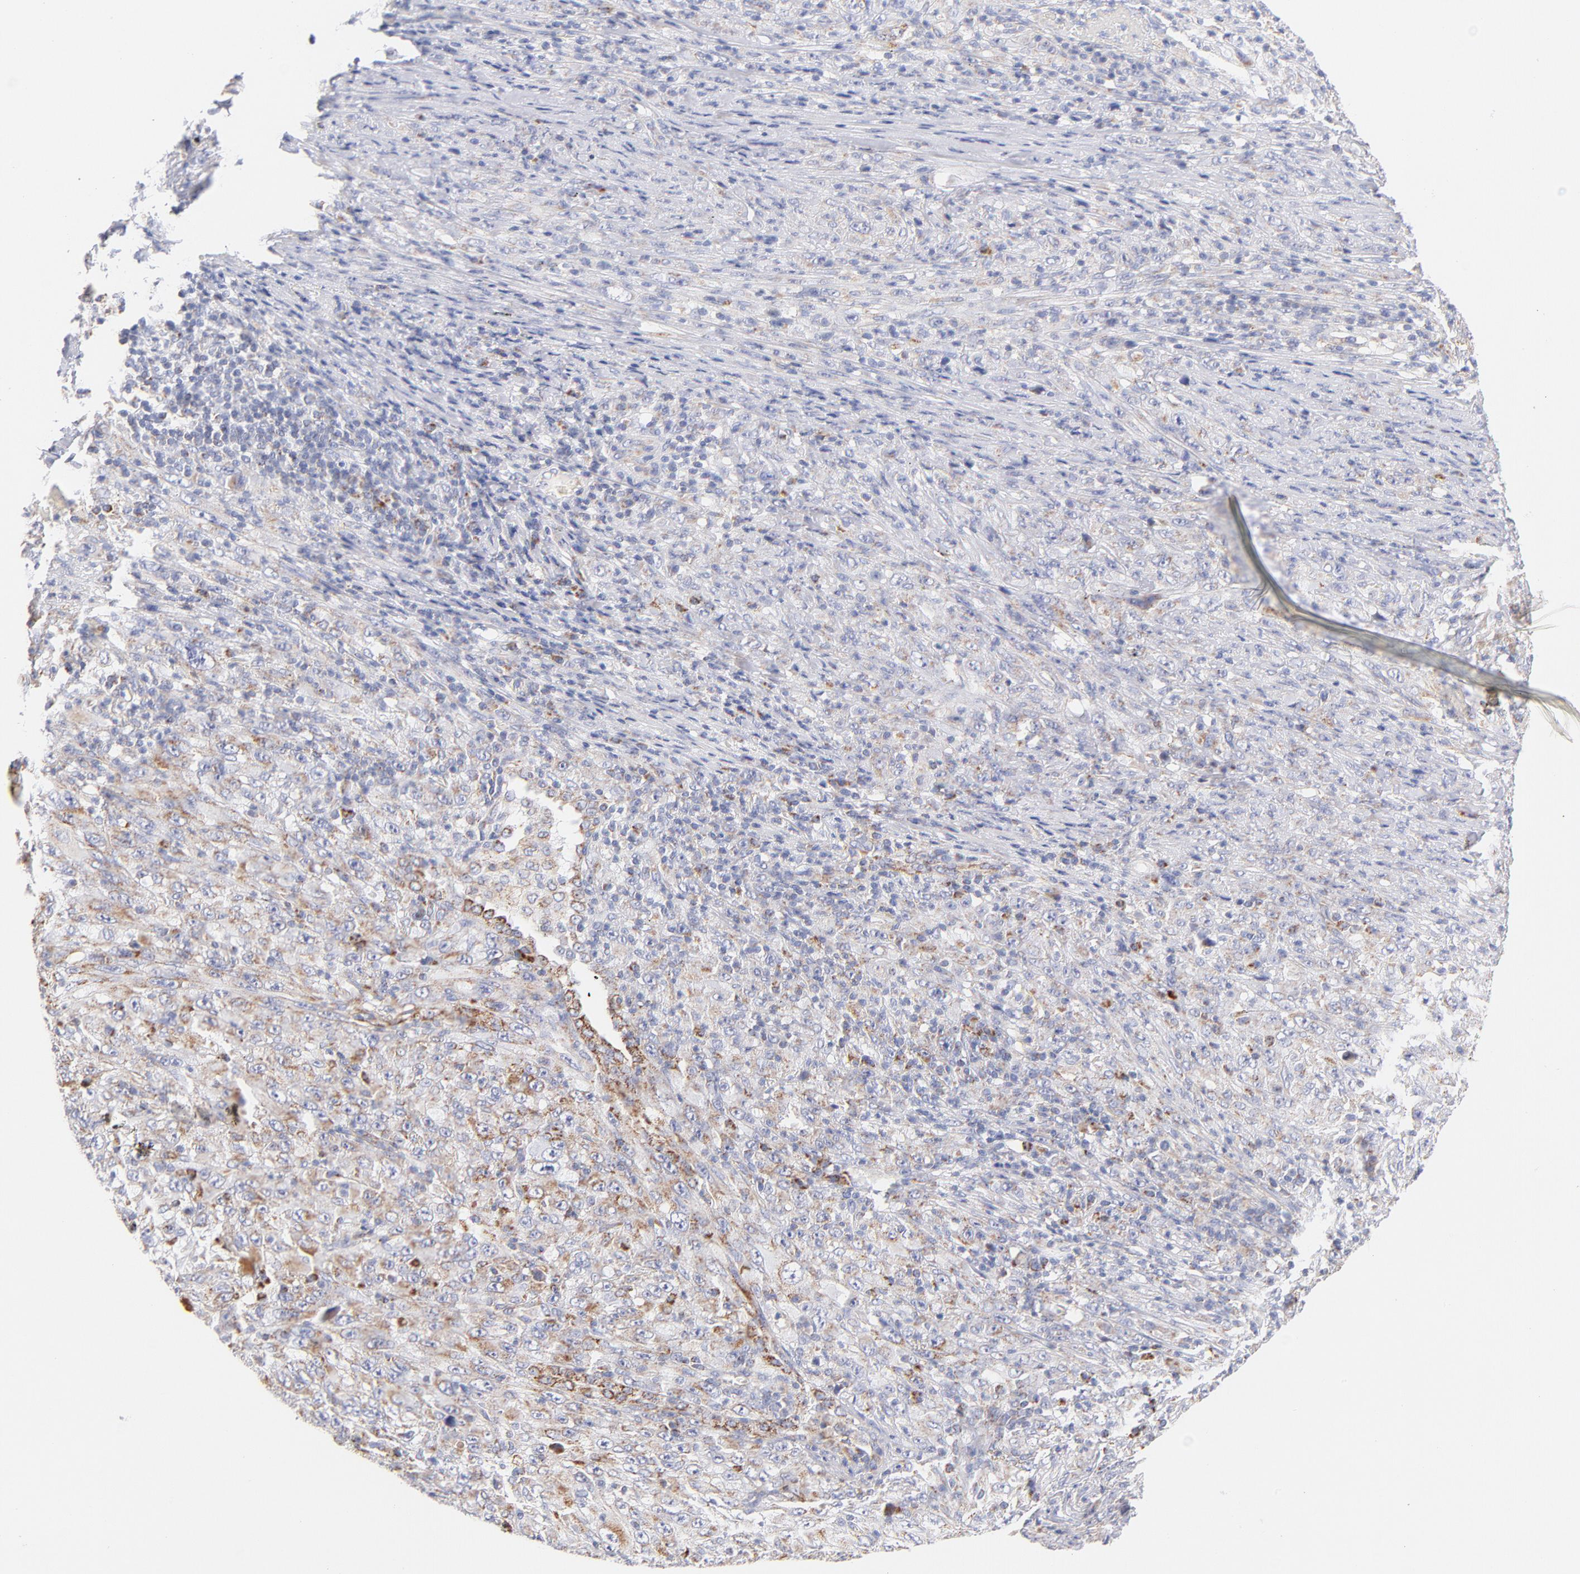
{"staining": {"intensity": "weak", "quantity": ">75%", "location": "cytoplasmic/membranous"}, "tissue": "melanoma", "cell_type": "Tumor cells", "image_type": "cancer", "snomed": [{"axis": "morphology", "description": "Malignant melanoma, Metastatic site"}, {"axis": "topography", "description": "Skin"}], "caption": "Melanoma stained with a protein marker demonstrates weak staining in tumor cells.", "gene": "AIFM1", "patient": {"sex": "female", "age": 56}}